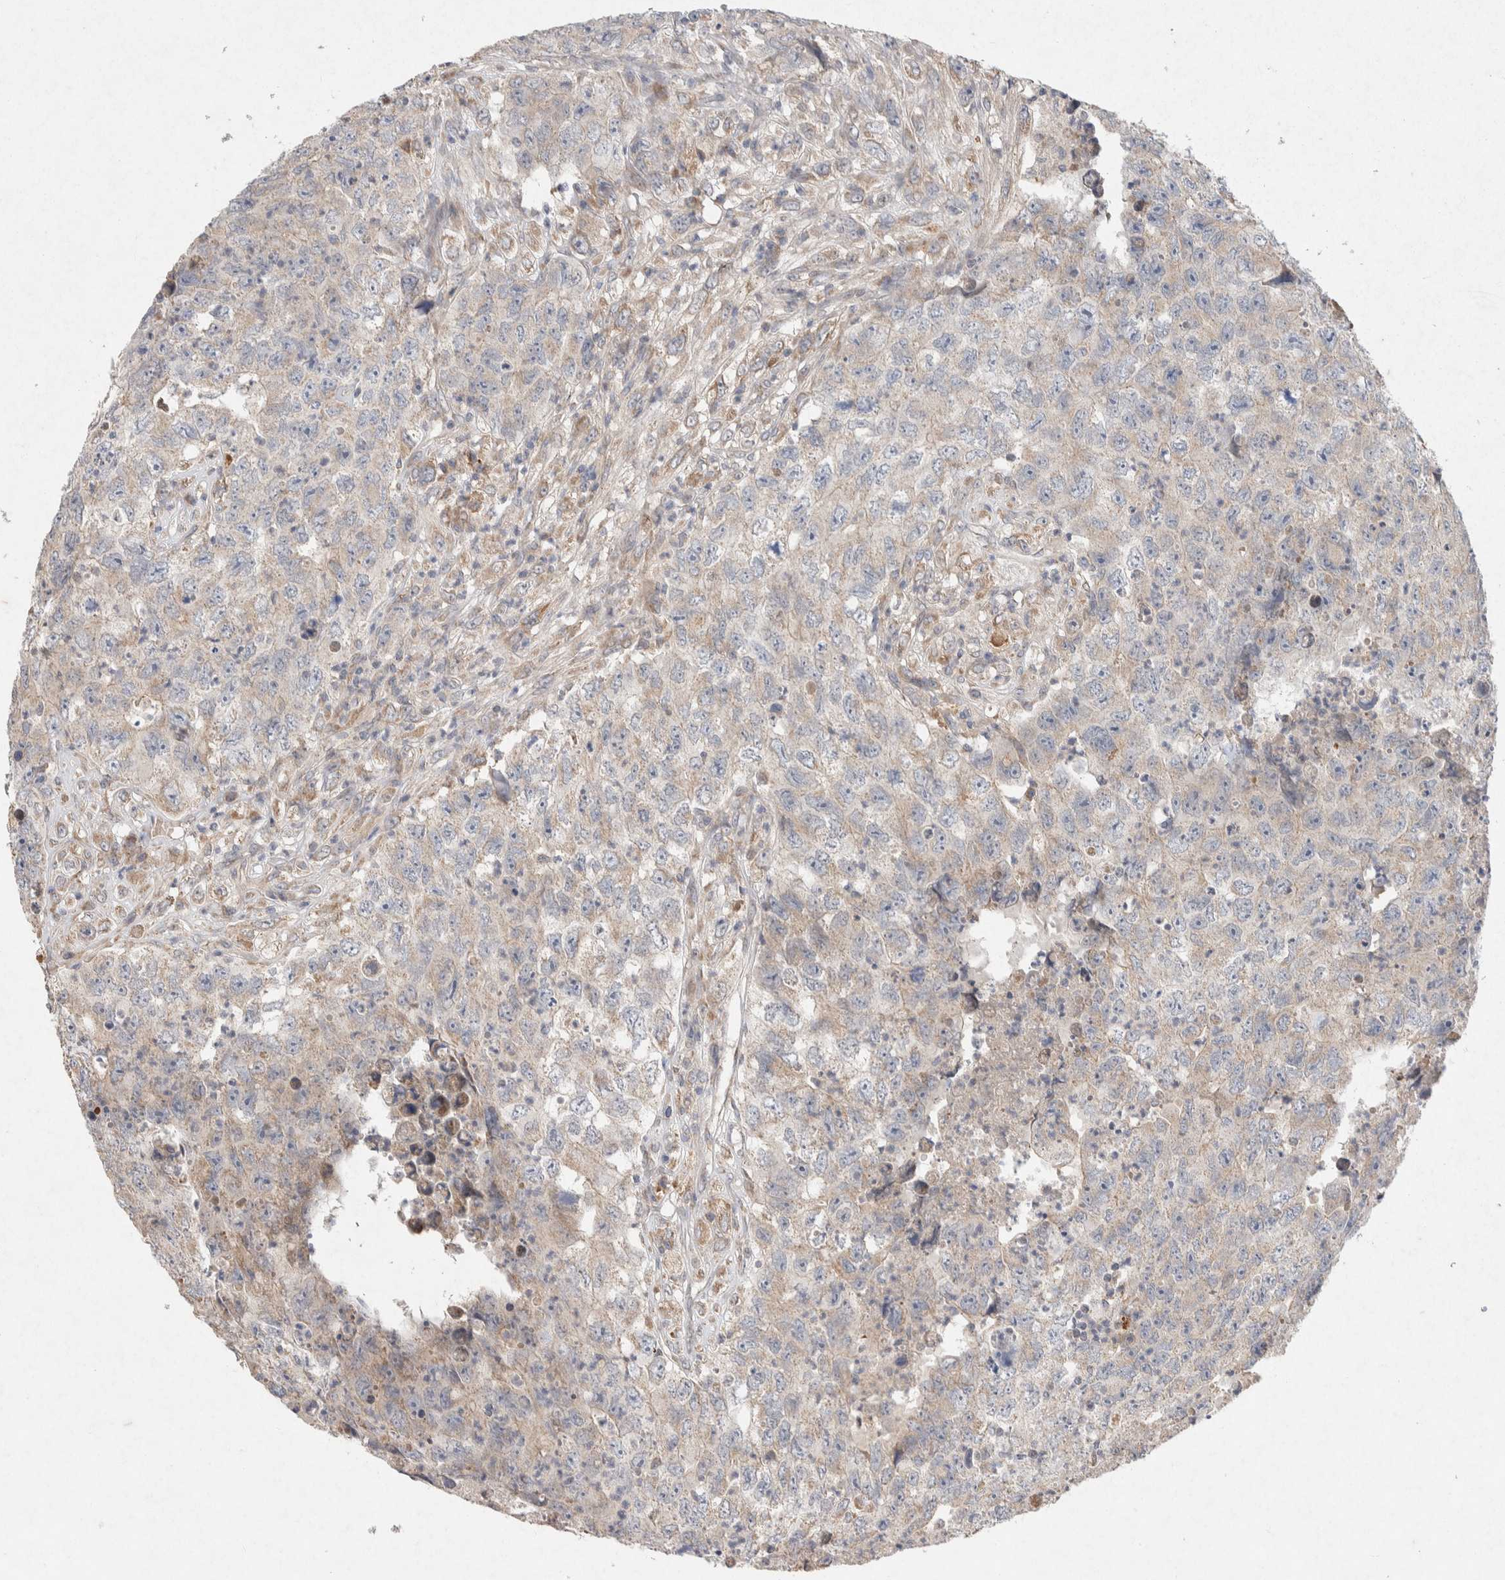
{"staining": {"intensity": "weak", "quantity": "<25%", "location": "cytoplasmic/membranous"}, "tissue": "testis cancer", "cell_type": "Tumor cells", "image_type": "cancer", "snomed": [{"axis": "morphology", "description": "Carcinoma, Embryonal, NOS"}, {"axis": "topography", "description": "Testis"}], "caption": "Protein analysis of testis cancer exhibits no significant positivity in tumor cells. Brightfield microscopy of immunohistochemistry (IHC) stained with DAB (3,3'-diaminobenzidine) (brown) and hematoxylin (blue), captured at high magnification.", "gene": "CMTM4", "patient": {"sex": "male", "age": 32}}